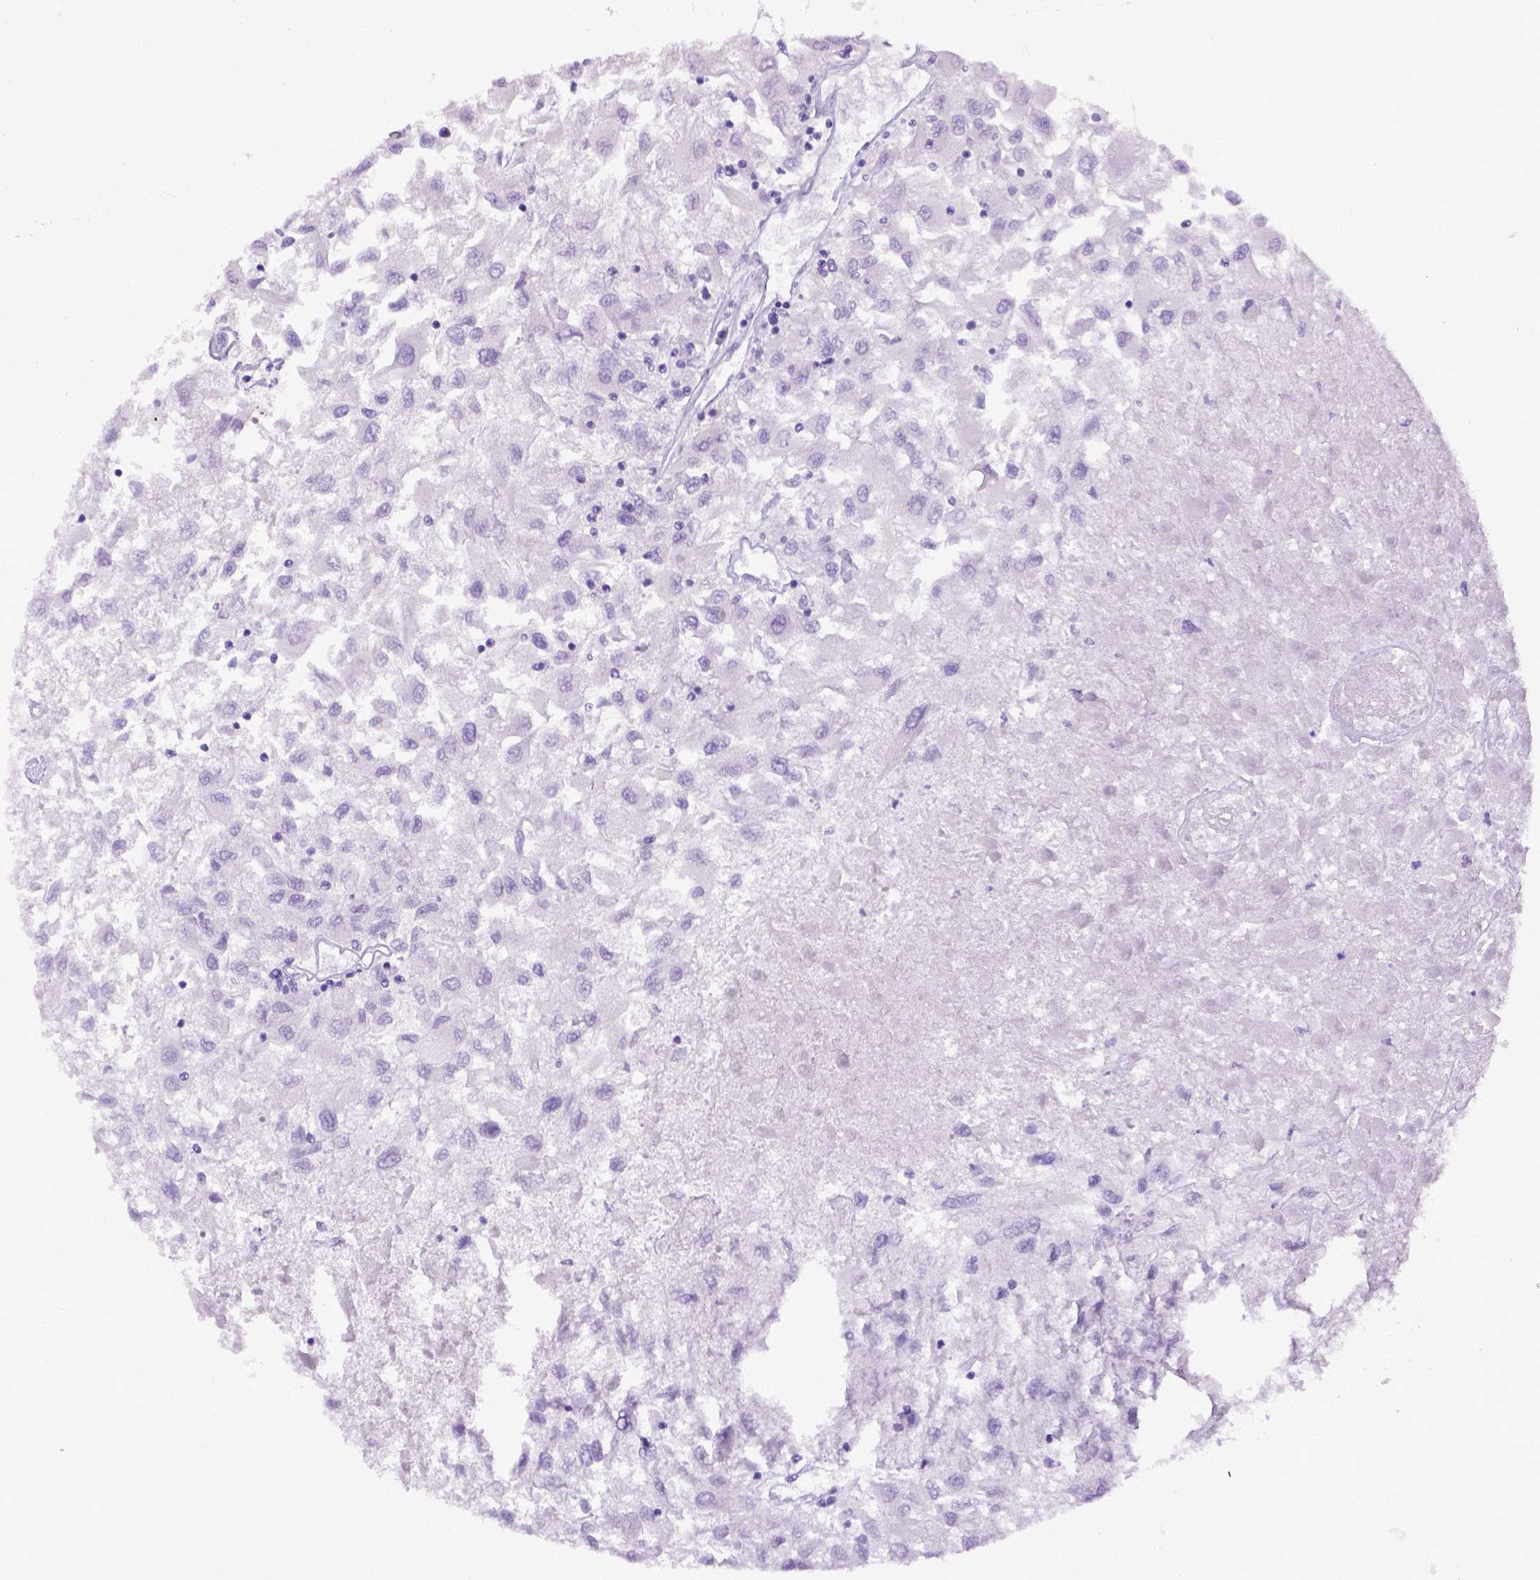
{"staining": {"intensity": "negative", "quantity": "none", "location": "none"}, "tissue": "renal cancer", "cell_type": "Tumor cells", "image_type": "cancer", "snomed": [{"axis": "morphology", "description": "Adenocarcinoma, NOS"}, {"axis": "topography", "description": "Kidney"}], "caption": "Renal adenocarcinoma was stained to show a protein in brown. There is no significant staining in tumor cells. (Brightfield microscopy of DAB IHC at high magnification).", "gene": "ITIH4", "patient": {"sex": "female", "age": 76}}